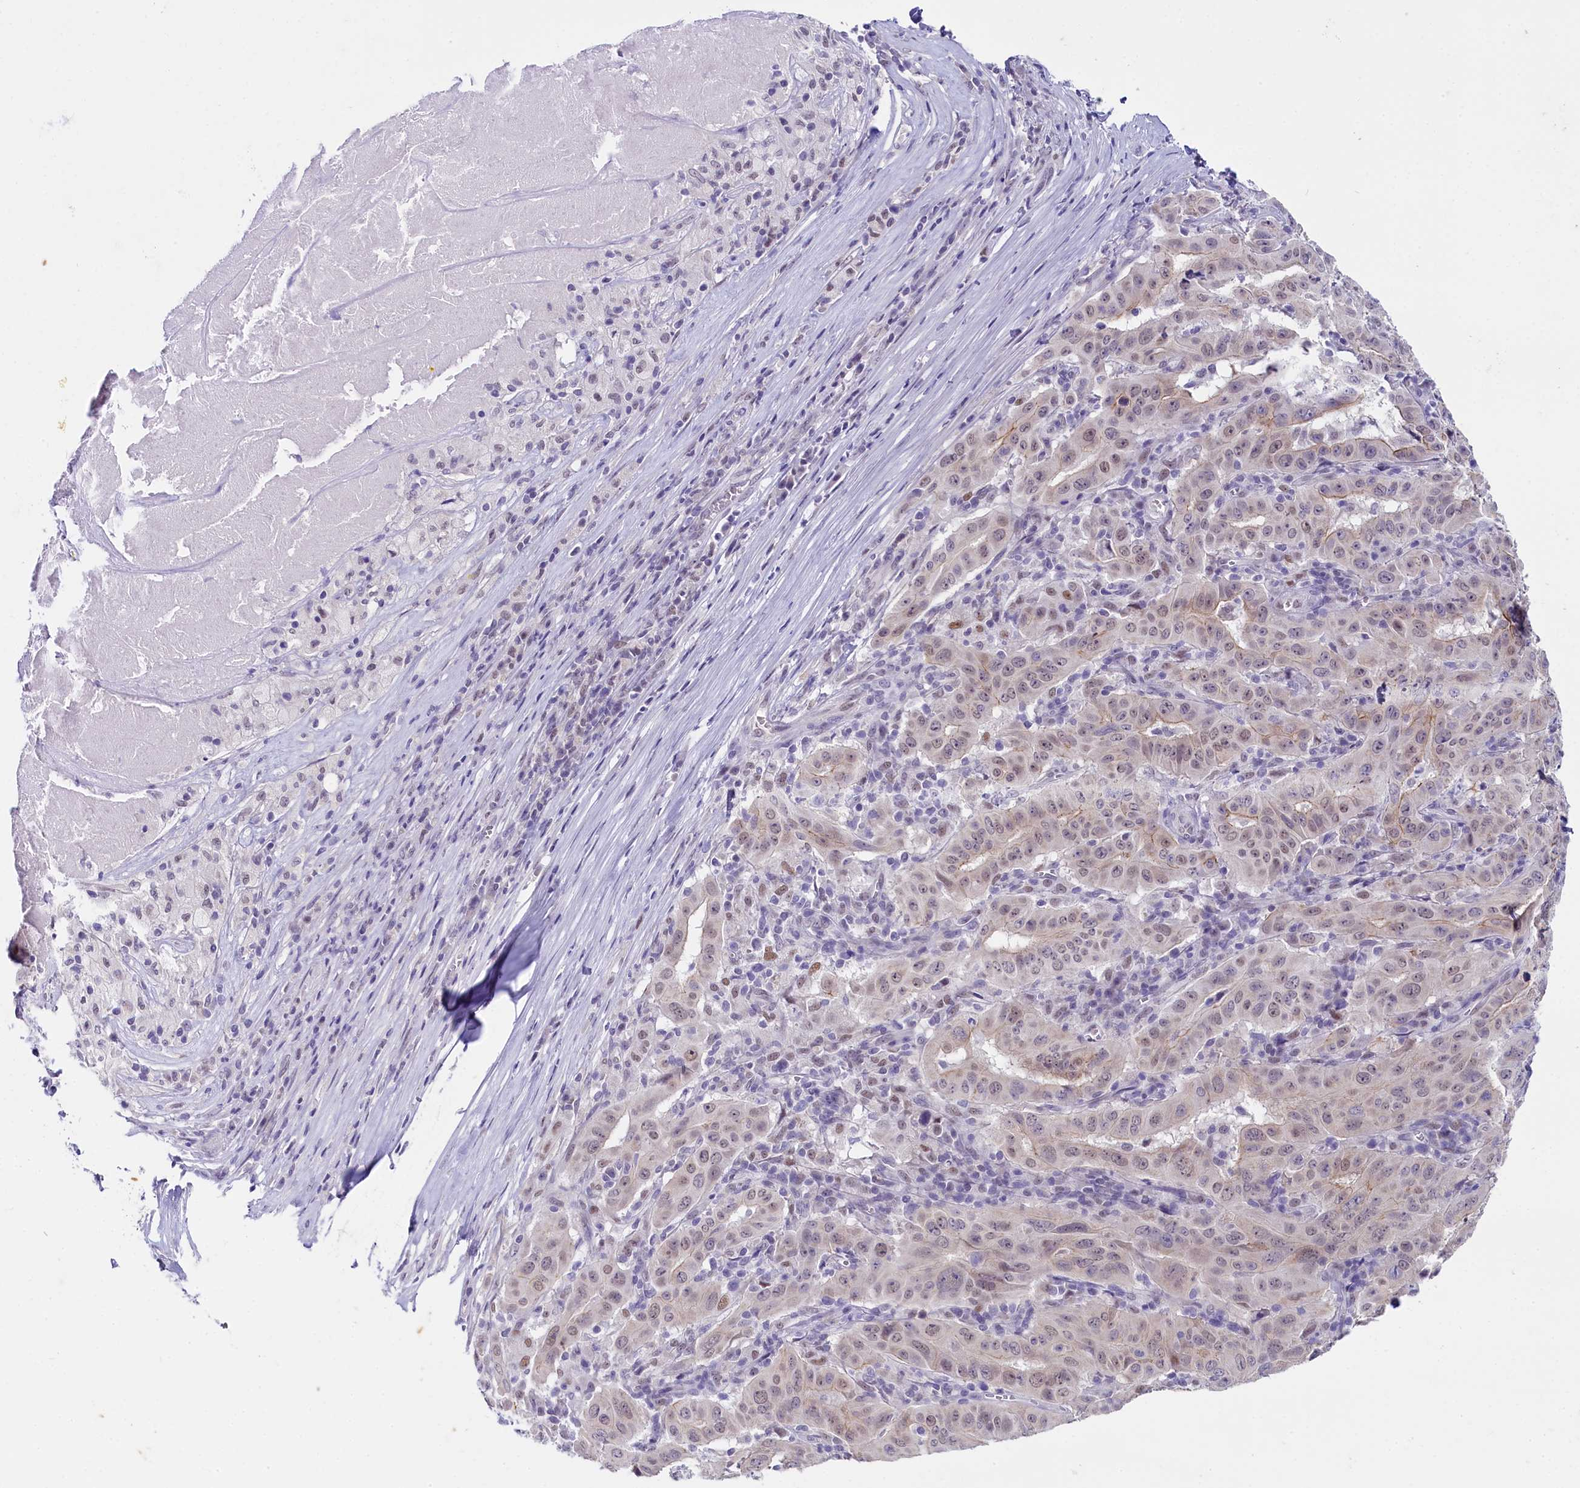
{"staining": {"intensity": "weak", "quantity": "<25%", "location": "nuclear"}, "tissue": "pancreatic cancer", "cell_type": "Tumor cells", "image_type": "cancer", "snomed": [{"axis": "morphology", "description": "Adenocarcinoma, NOS"}, {"axis": "topography", "description": "Pancreas"}], "caption": "Immunohistochemistry of pancreatic adenocarcinoma displays no expression in tumor cells.", "gene": "OSGEP", "patient": {"sex": "male", "age": 63}}